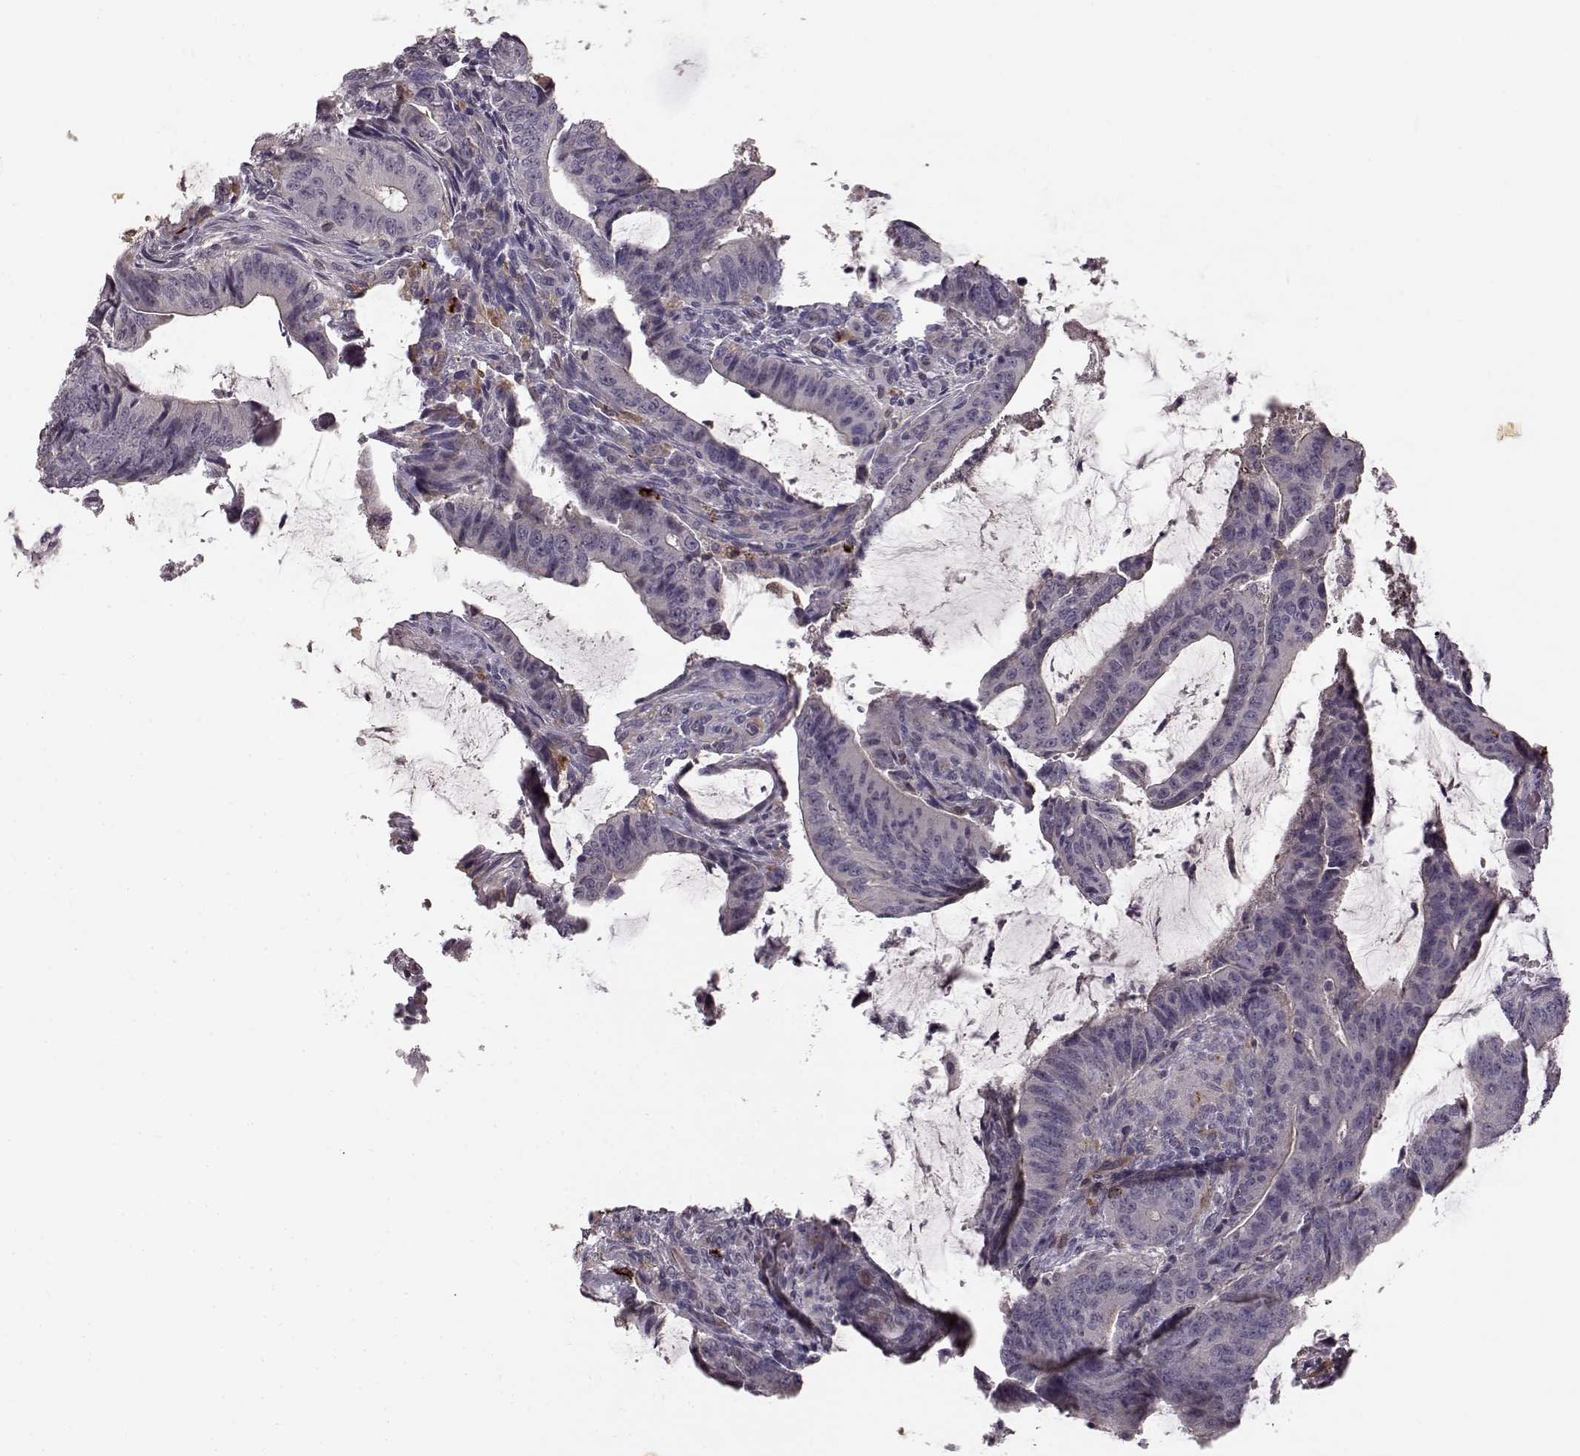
{"staining": {"intensity": "weak", "quantity": "<25%", "location": "cytoplasmic/membranous"}, "tissue": "colorectal cancer", "cell_type": "Tumor cells", "image_type": "cancer", "snomed": [{"axis": "morphology", "description": "Adenocarcinoma, NOS"}, {"axis": "topography", "description": "Colon"}], "caption": "Photomicrograph shows no protein staining in tumor cells of colorectal cancer (adenocarcinoma) tissue. (Stains: DAB immunohistochemistry (IHC) with hematoxylin counter stain, Microscopy: brightfield microscopy at high magnification).", "gene": "CCNF", "patient": {"sex": "female", "age": 43}}